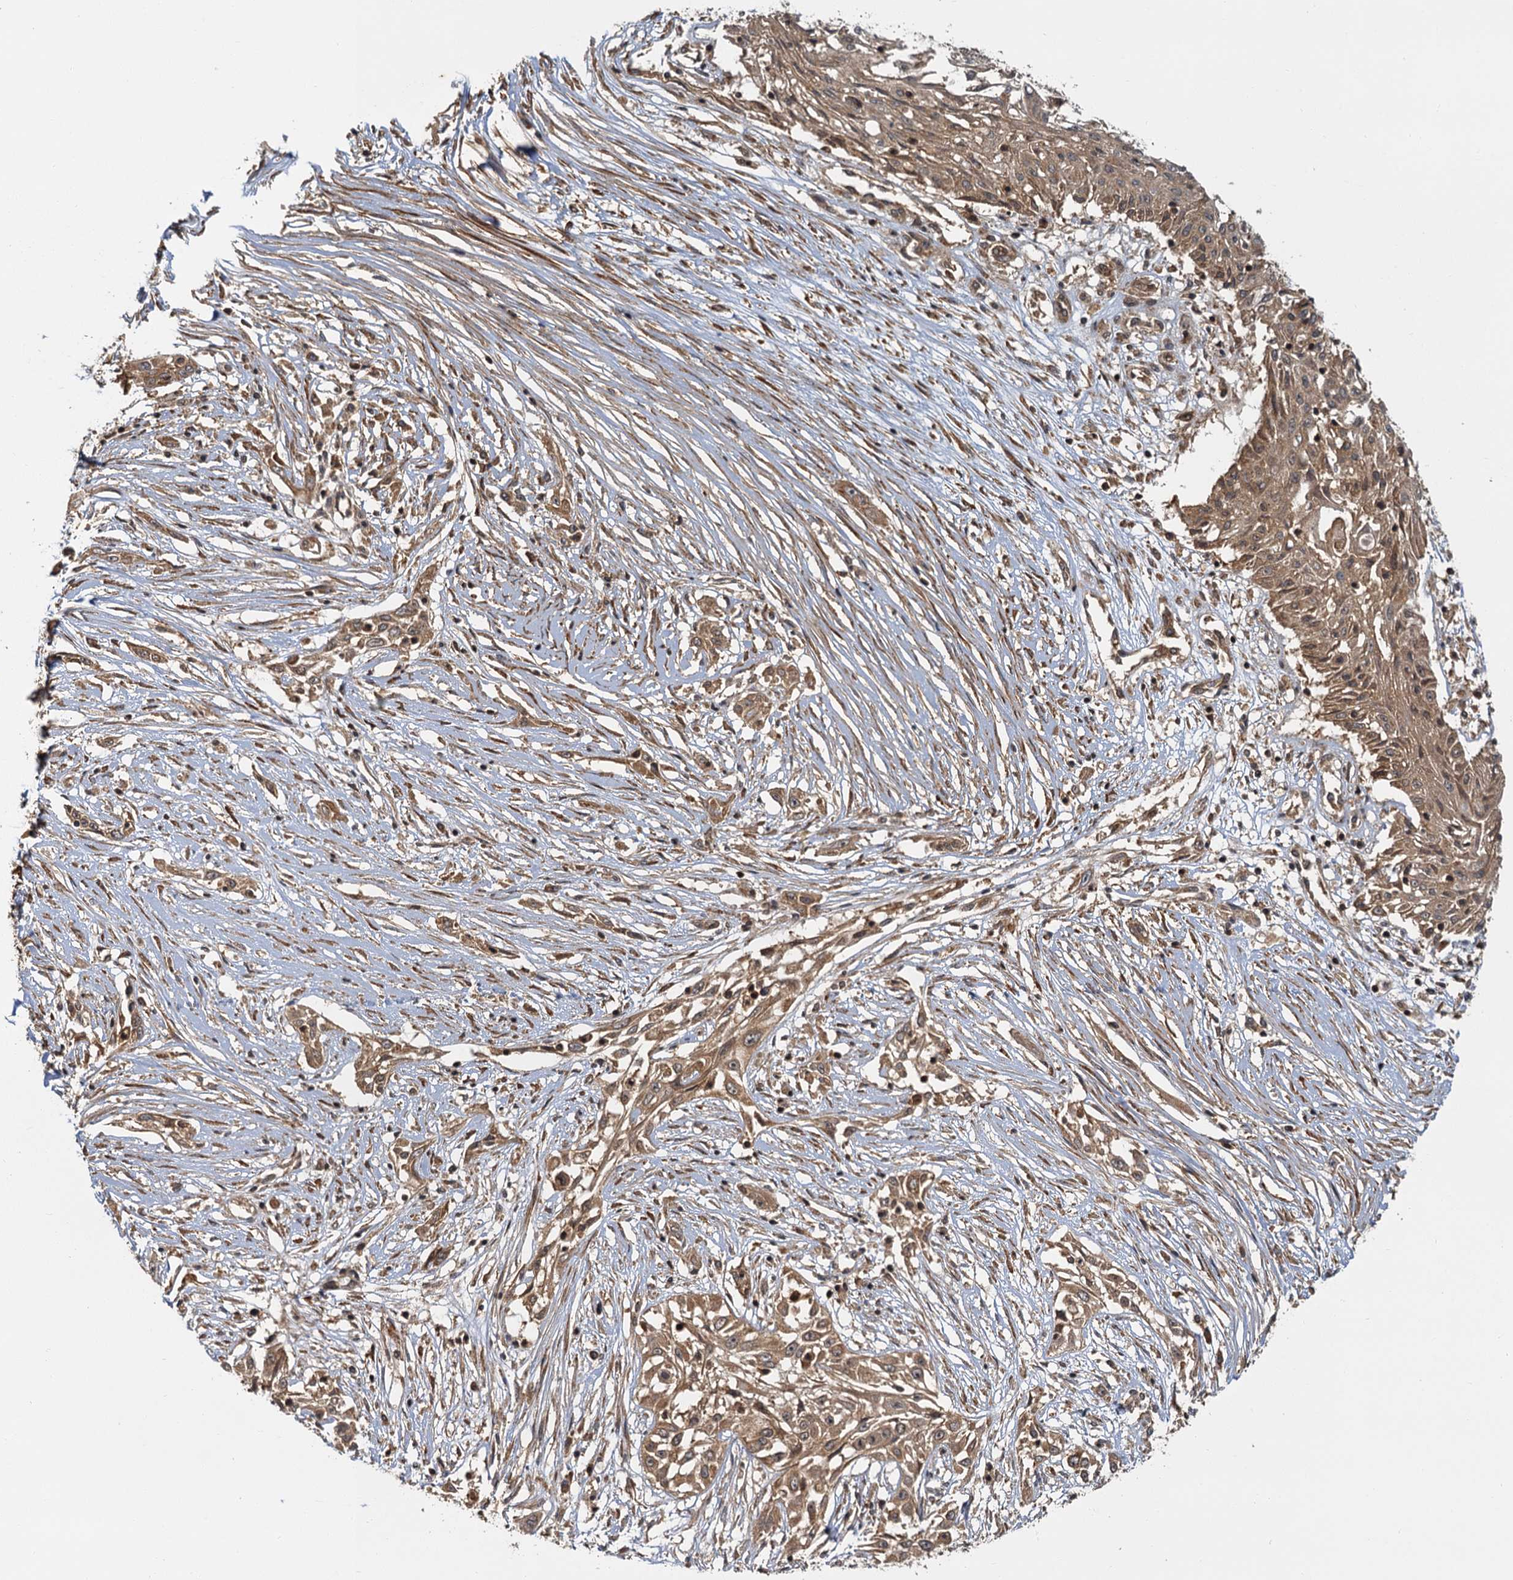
{"staining": {"intensity": "moderate", "quantity": ">75%", "location": "cytoplasmic/membranous"}, "tissue": "skin cancer", "cell_type": "Tumor cells", "image_type": "cancer", "snomed": [{"axis": "morphology", "description": "Squamous cell carcinoma, NOS"}, {"axis": "morphology", "description": "Squamous cell carcinoma, metastatic, NOS"}, {"axis": "topography", "description": "Skin"}, {"axis": "topography", "description": "Lymph node"}], "caption": "High-power microscopy captured an immunohistochemistry (IHC) histopathology image of skin cancer (metastatic squamous cell carcinoma), revealing moderate cytoplasmic/membranous positivity in approximately >75% of tumor cells.", "gene": "ZNF549", "patient": {"sex": "male", "age": 75}}